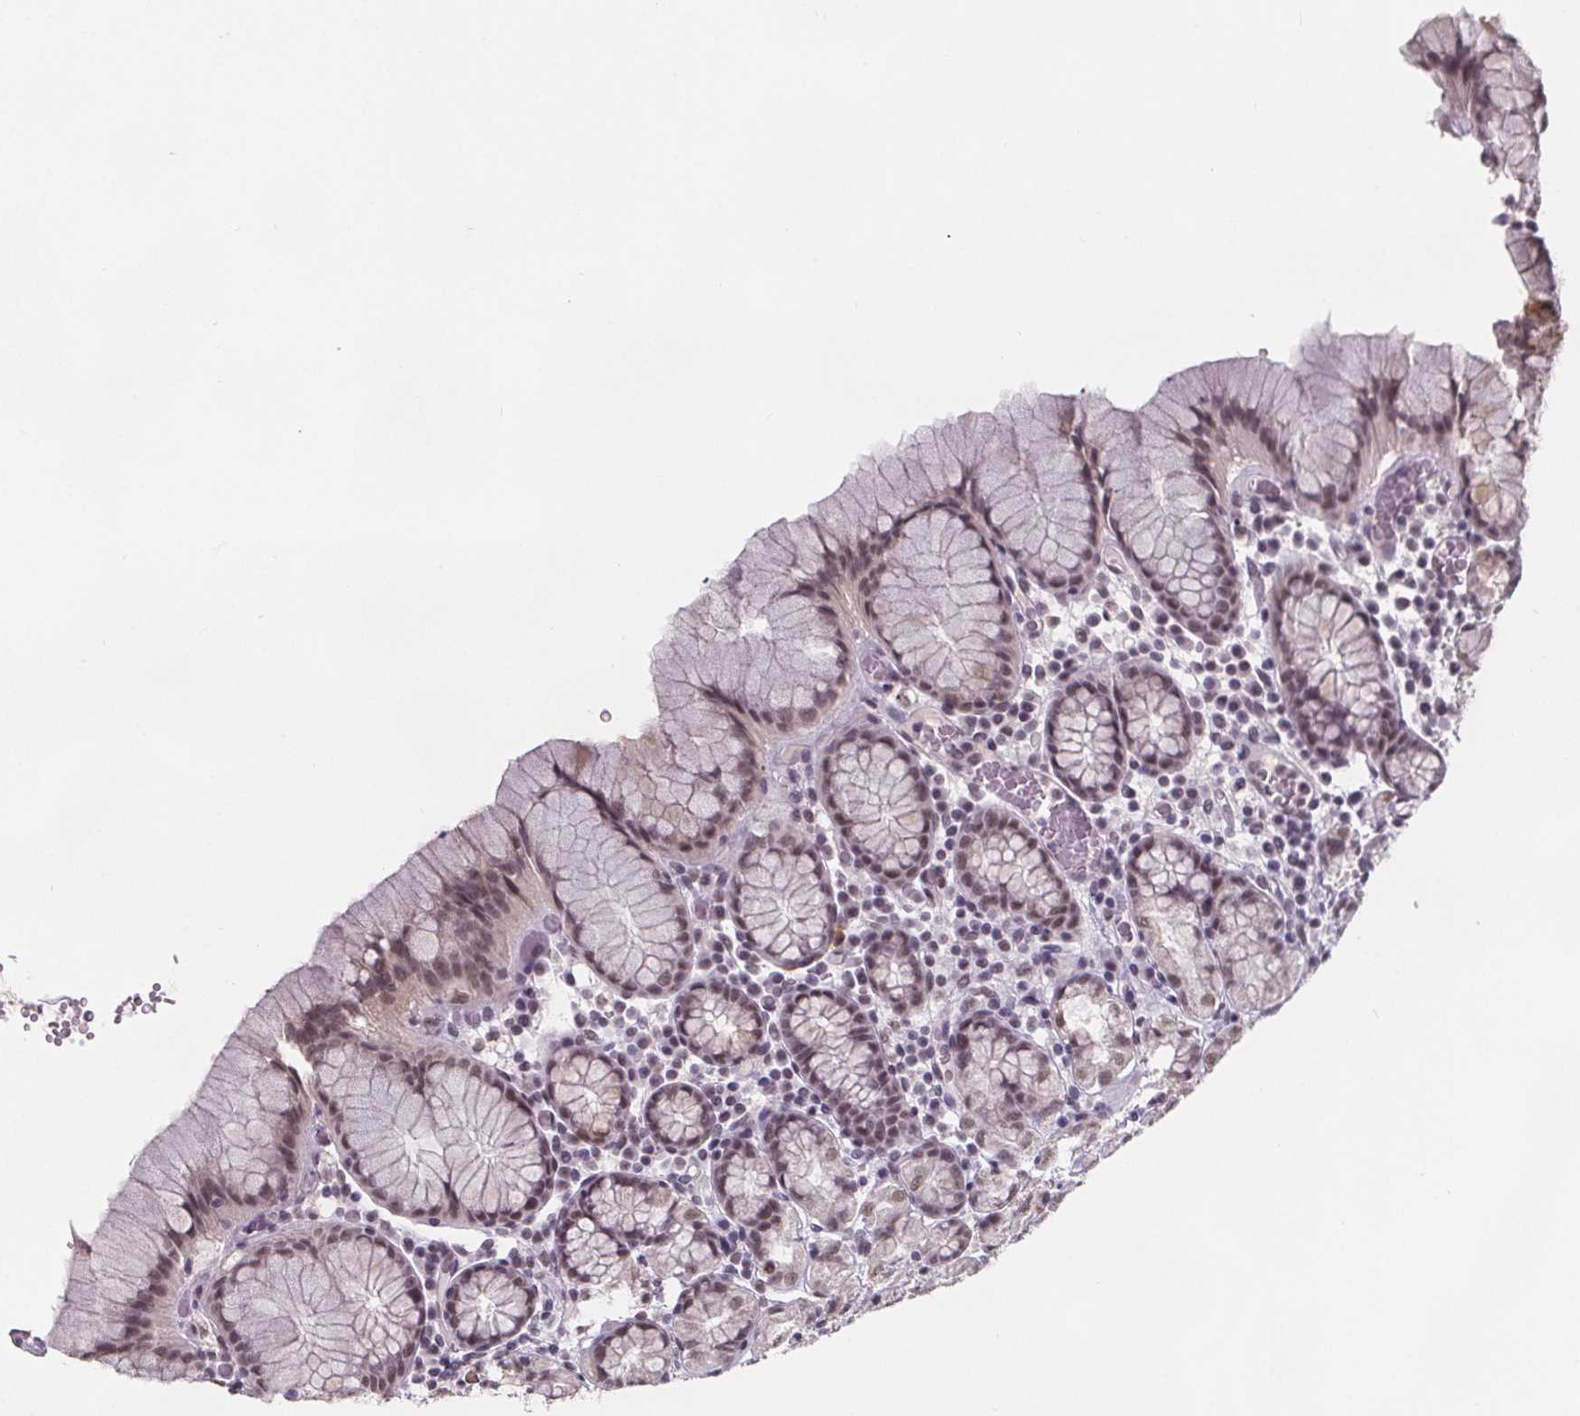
{"staining": {"intensity": "weak", "quantity": "25%-75%", "location": "nuclear"}, "tissue": "stomach", "cell_type": "Glandular cells", "image_type": "normal", "snomed": [{"axis": "morphology", "description": "Normal tissue, NOS"}, {"axis": "topography", "description": "Stomach, upper"}, {"axis": "topography", "description": "Stomach"}], "caption": "Brown immunohistochemical staining in benign human stomach exhibits weak nuclear positivity in approximately 25%-75% of glandular cells.", "gene": "ZNF572", "patient": {"sex": "male", "age": 62}}